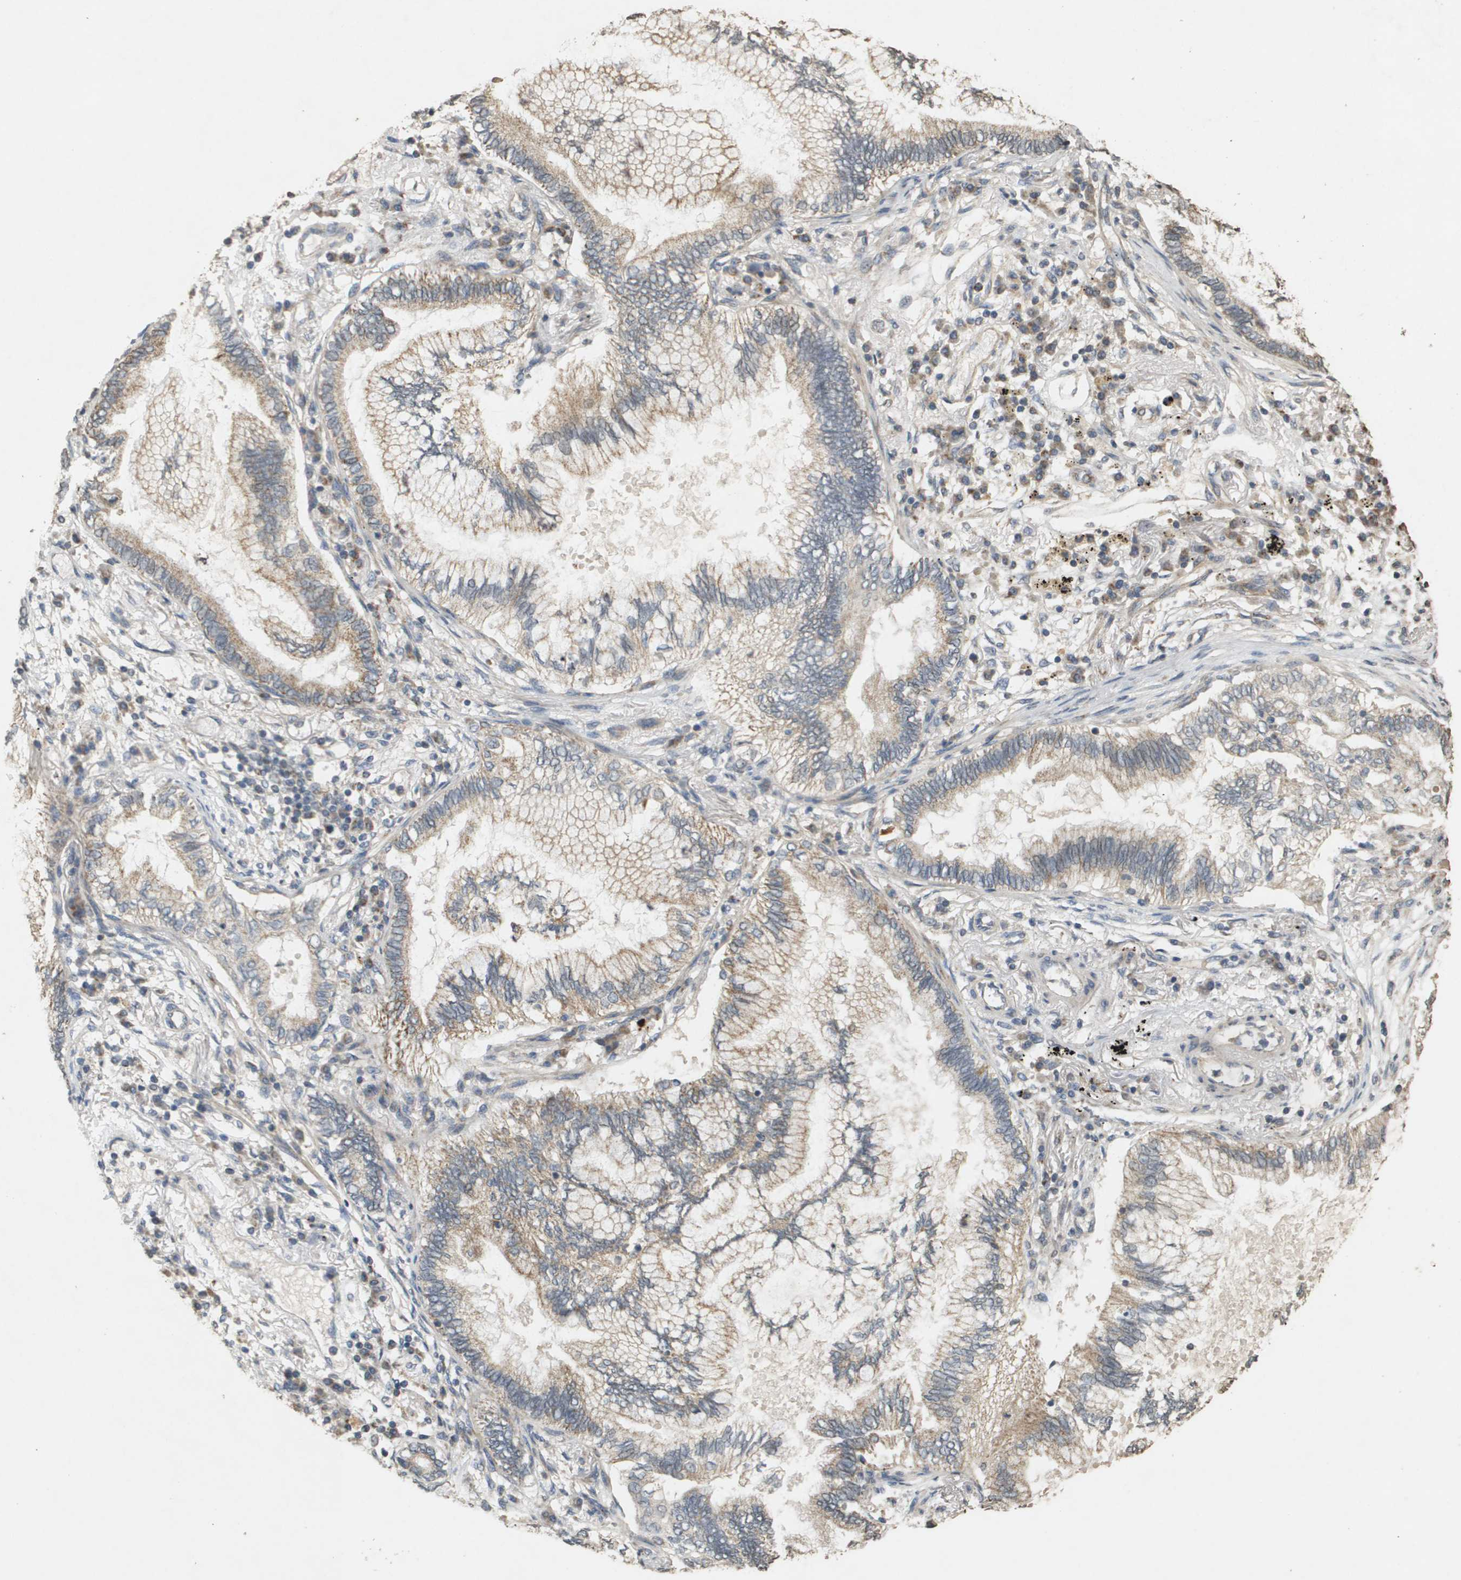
{"staining": {"intensity": "moderate", "quantity": ">75%", "location": "cytoplasmic/membranous"}, "tissue": "lung cancer", "cell_type": "Tumor cells", "image_type": "cancer", "snomed": [{"axis": "morphology", "description": "Normal tissue, NOS"}, {"axis": "morphology", "description": "Adenocarcinoma, NOS"}, {"axis": "topography", "description": "Bronchus"}, {"axis": "topography", "description": "Lung"}], "caption": "High-magnification brightfield microscopy of lung cancer (adenocarcinoma) stained with DAB (3,3'-diaminobenzidine) (brown) and counterstained with hematoxylin (blue). tumor cells exhibit moderate cytoplasmic/membranous positivity is appreciated in about>75% of cells. (DAB IHC, brown staining for protein, blue staining for nuclei).", "gene": "RAB21", "patient": {"sex": "female", "age": 70}}